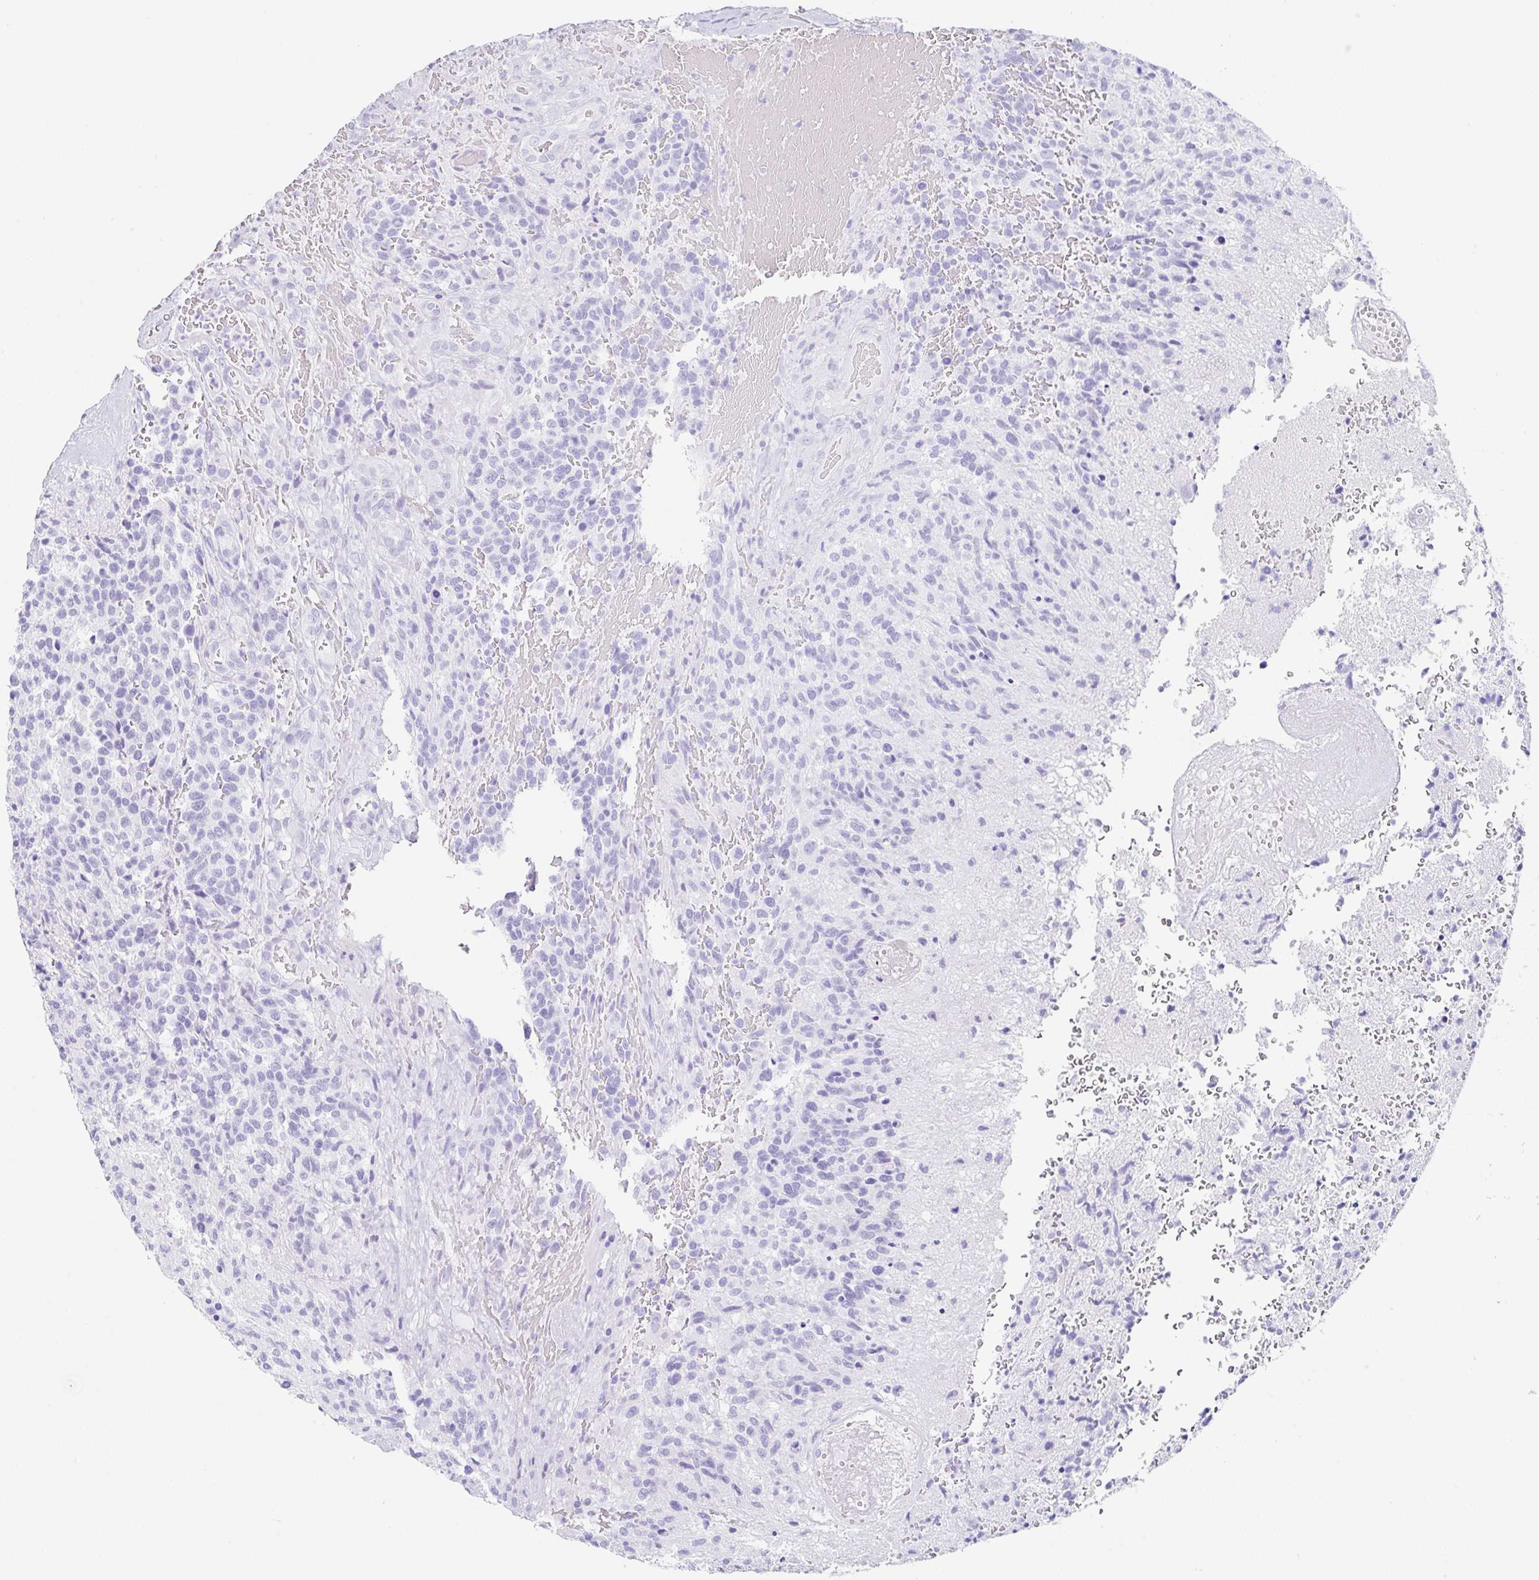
{"staining": {"intensity": "negative", "quantity": "none", "location": "none"}, "tissue": "glioma", "cell_type": "Tumor cells", "image_type": "cancer", "snomed": [{"axis": "morphology", "description": "Glioma, malignant, High grade"}, {"axis": "topography", "description": "Brain"}], "caption": "Glioma was stained to show a protein in brown. There is no significant positivity in tumor cells.", "gene": "CLDND2", "patient": {"sex": "male", "age": 36}}